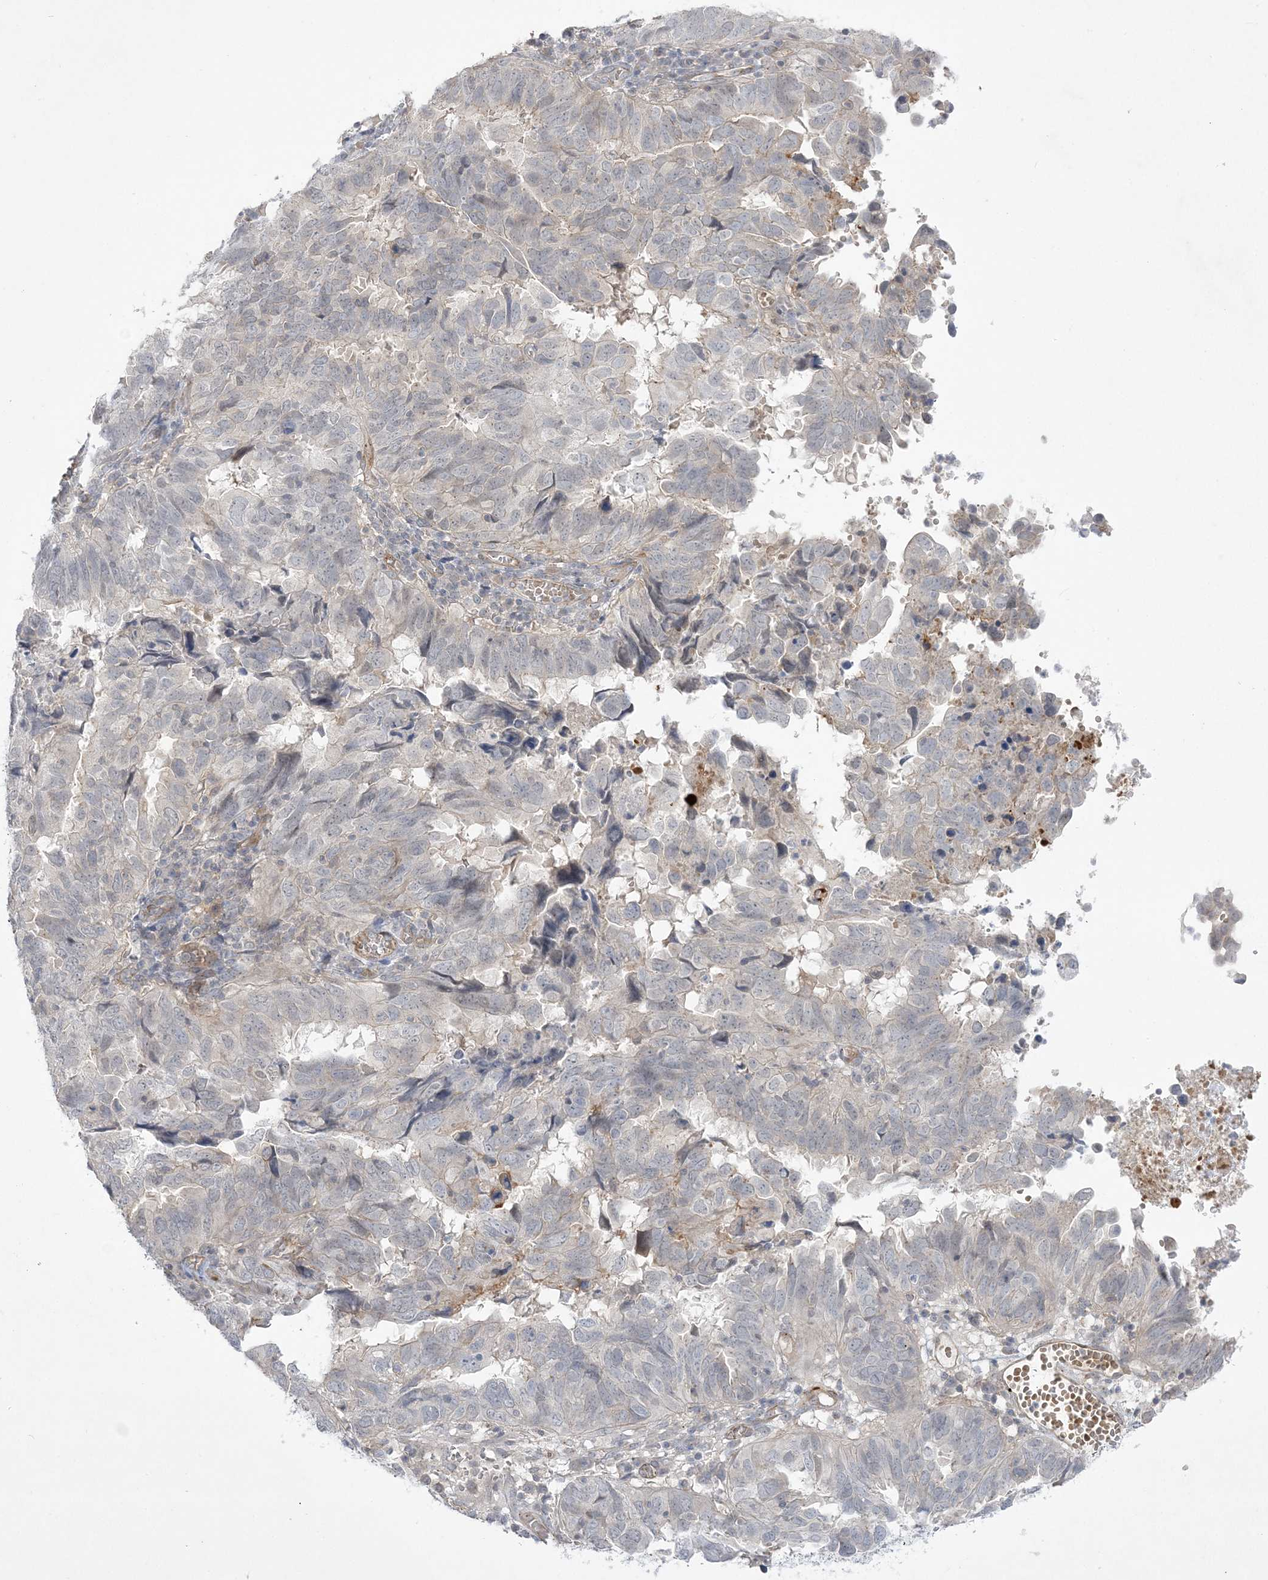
{"staining": {"intensity": "negative", "quantity": "none", "location": "none"}, "tissue": "endometrial cancer", "cell_type": "Tumor cells", "image_type": "cancer", "snomed": [{"axis": "morphology", "description": "Adenocarcinoma, NOS"}, {"axis": "topography", "description": "Uterus"}], "caption": "Adenocarcinoma (endometrial) was stained to show a protein in brown. There is no significant expression in tumor cells.", "gene": "ADAMTS12", "patient": {"sex": "female", "age": 77}}